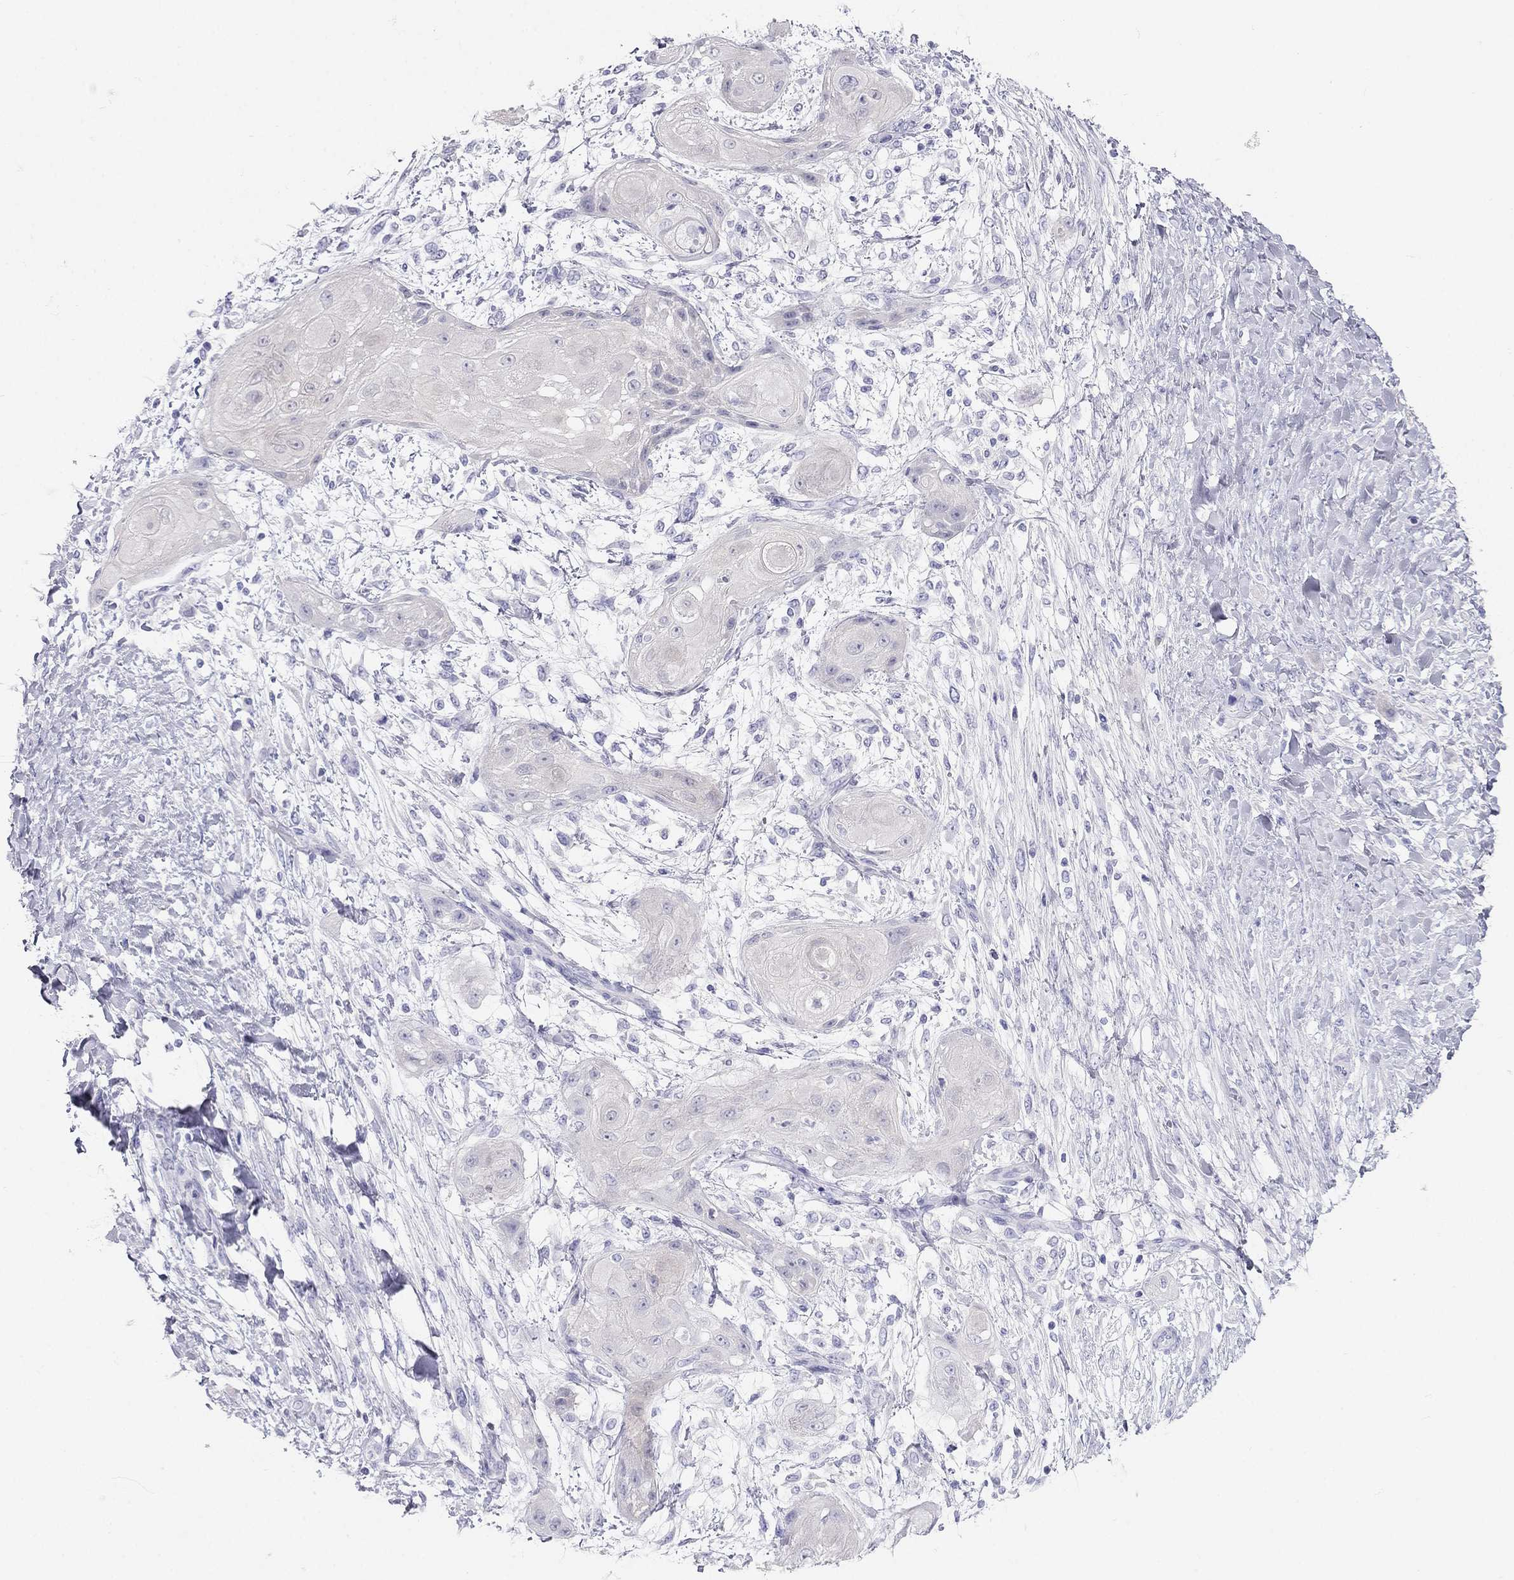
{"staining": {"intensity": "negative", "quantity": "none", "location": "none"}, "tissue": "skin cancer", "cell_type": "Tumor cells", "image_type": "cancer", "snomed": [{"axis": "morphology", "description": "Squamous cell carcinoma, NOS"}, {"axis": "topography", "description": "Skin"}], "caption": "Micrograph shows no significant protein staining in tumor cells of skin cancer (squamous cell carcinoma).", "gene": "RFLNA", "patient": {"sex": "male", "age": 62}}